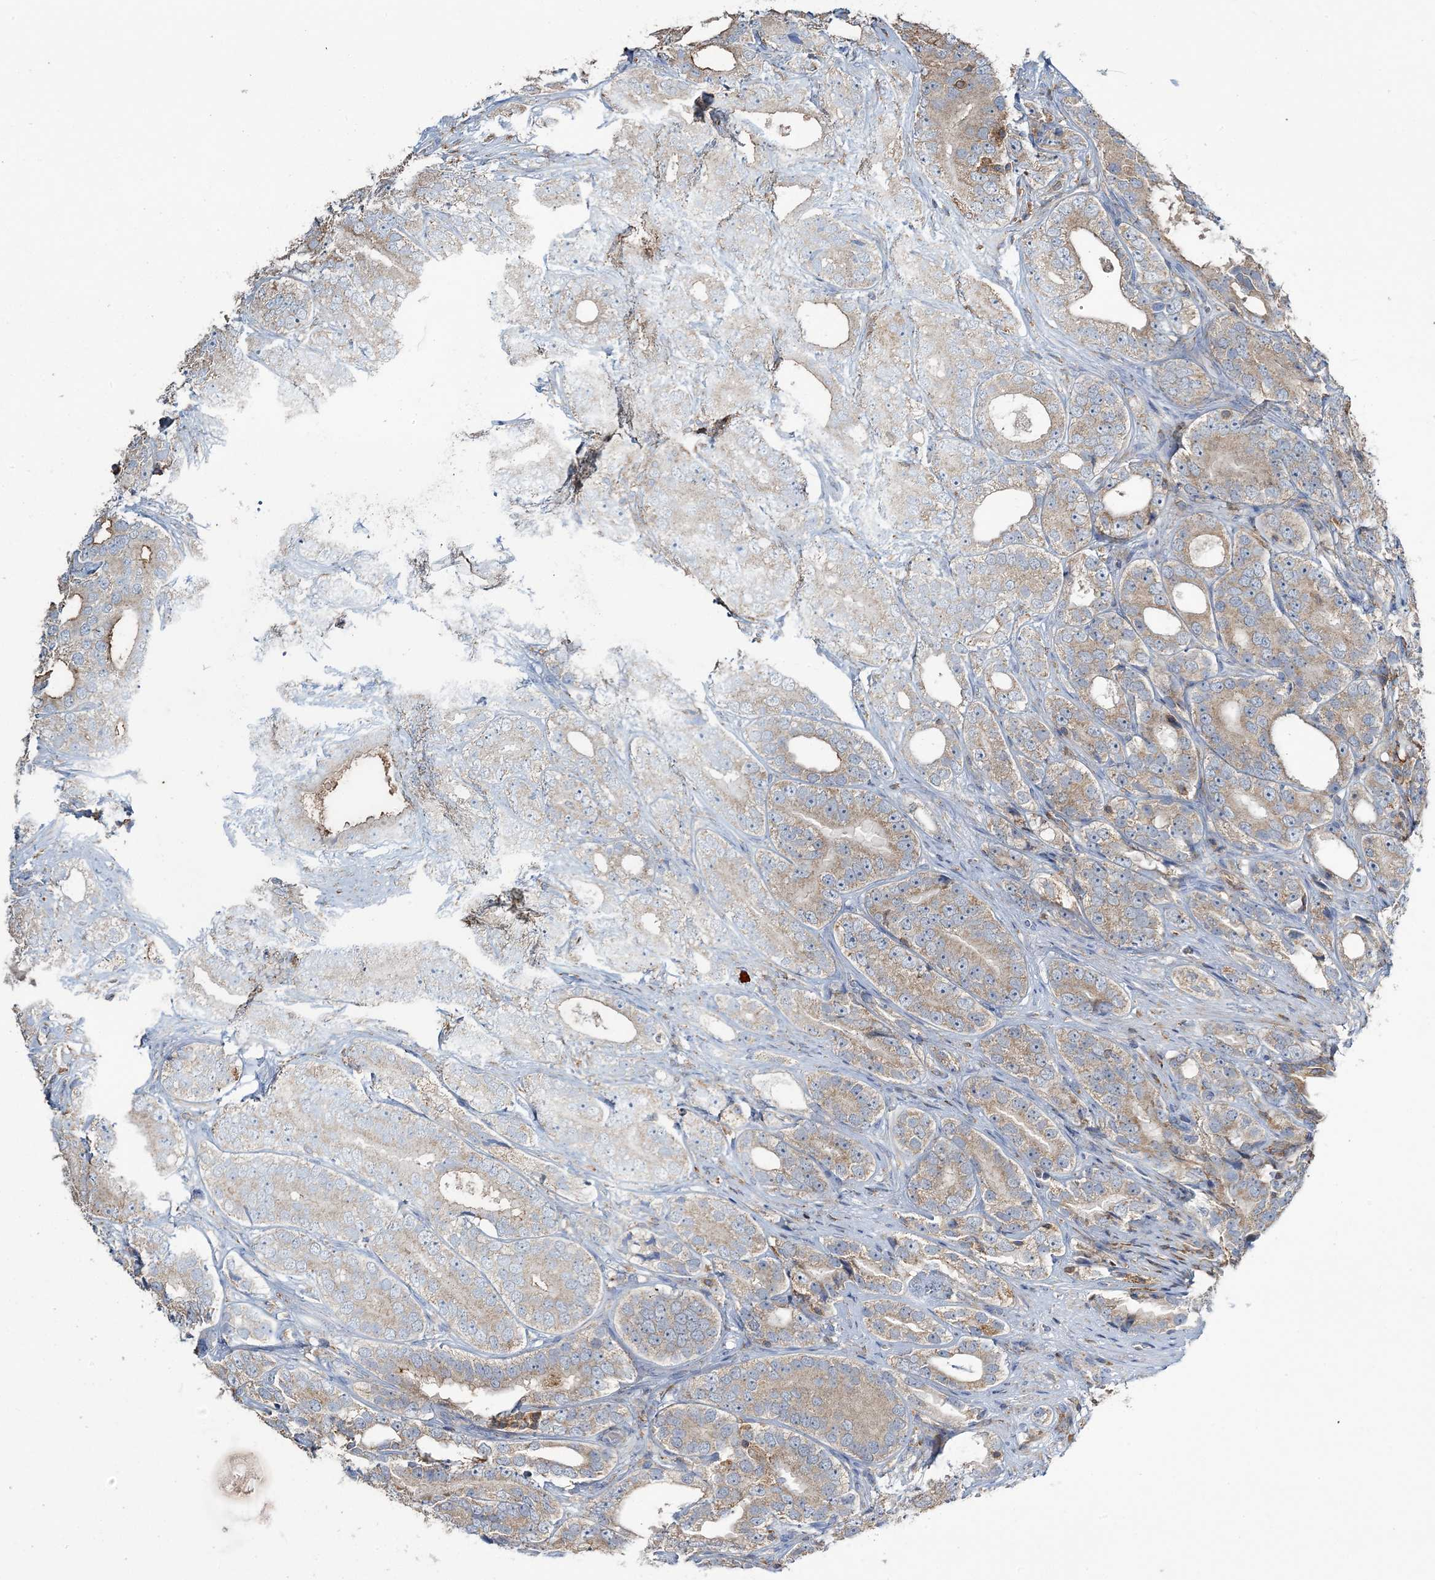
{"staining": {"intensity": "weak", "quantity": ">75%", "location": "cytoplasmic/membranous"}, "tissue": "prostate cancer", "cell_type": "Tumor cells", "image_type": "cancer", "snomed": [{"axis": "morphology", "description": "Adenocarcinoma, High grade"}, {"axis": "topography", "description": "Prostate"}], "caption": "Prostate cancer tissue shows weak cytoplasmic/membranous positivity in approximately >75% of tumor cells", "gene": "TMLHE", "patient": {"sex": "male", "age": 56}}